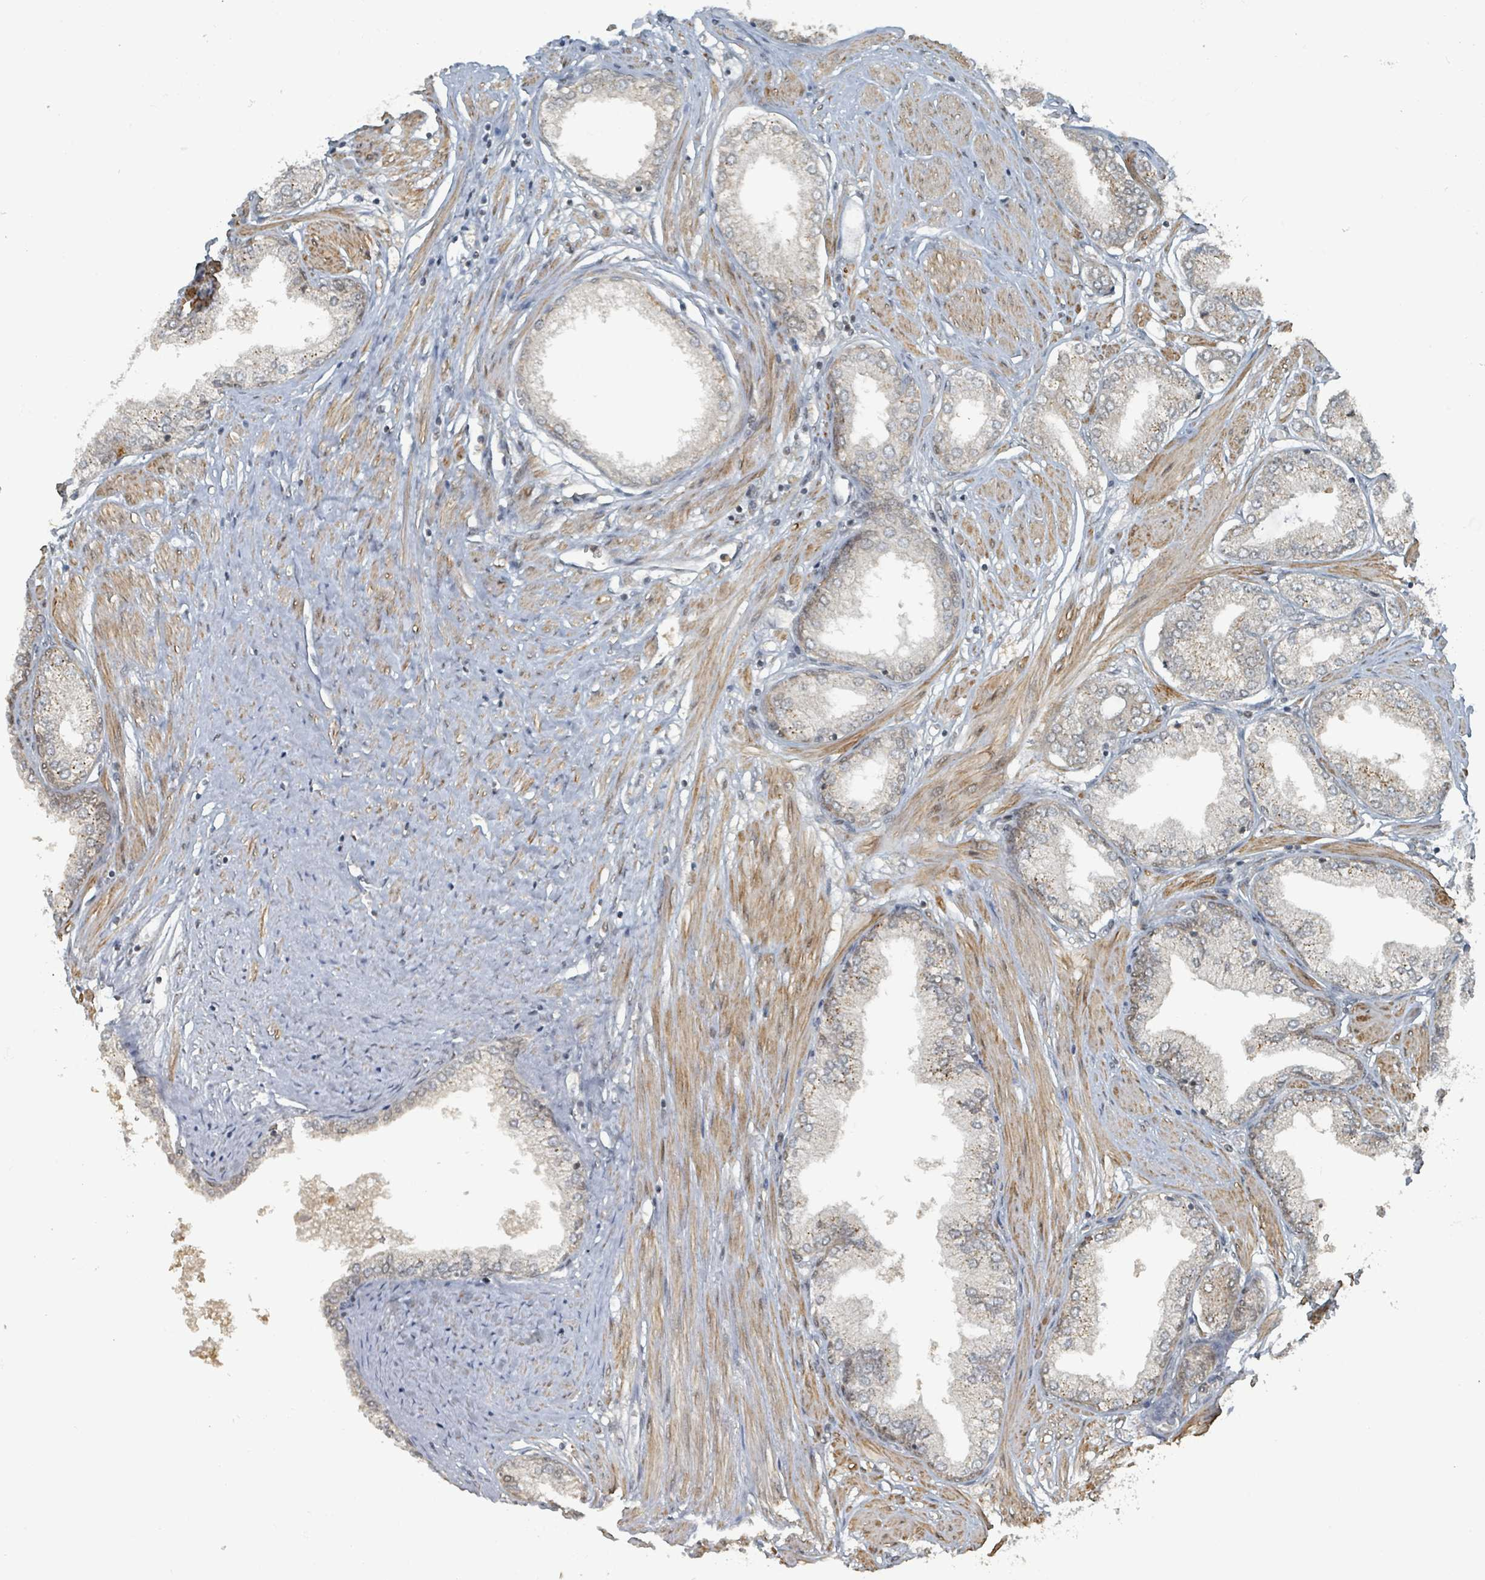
{"staining": {"intensity": "weak", "quantity": "<25%", "location": "cytoplasmic/membranous"}, "tissue": "prostate cancer", "cell_type": "Tumor cells", "image_type": "cancer", "snomed": [{"axis": "morphology", "description": "Adenocarcinoma, High grade"}, {"axis": "topography", "description": "Prostate and seminal vesicle, NOS"}], "caption": "Immunohistochemistry micrograph of prostate adenocarcinoma (high-grade) stained for a protein (brown), which demonstrates no expression in tumor cells.", "gene": "PHIP", "patient": {"sex": "male", "age": 64}}